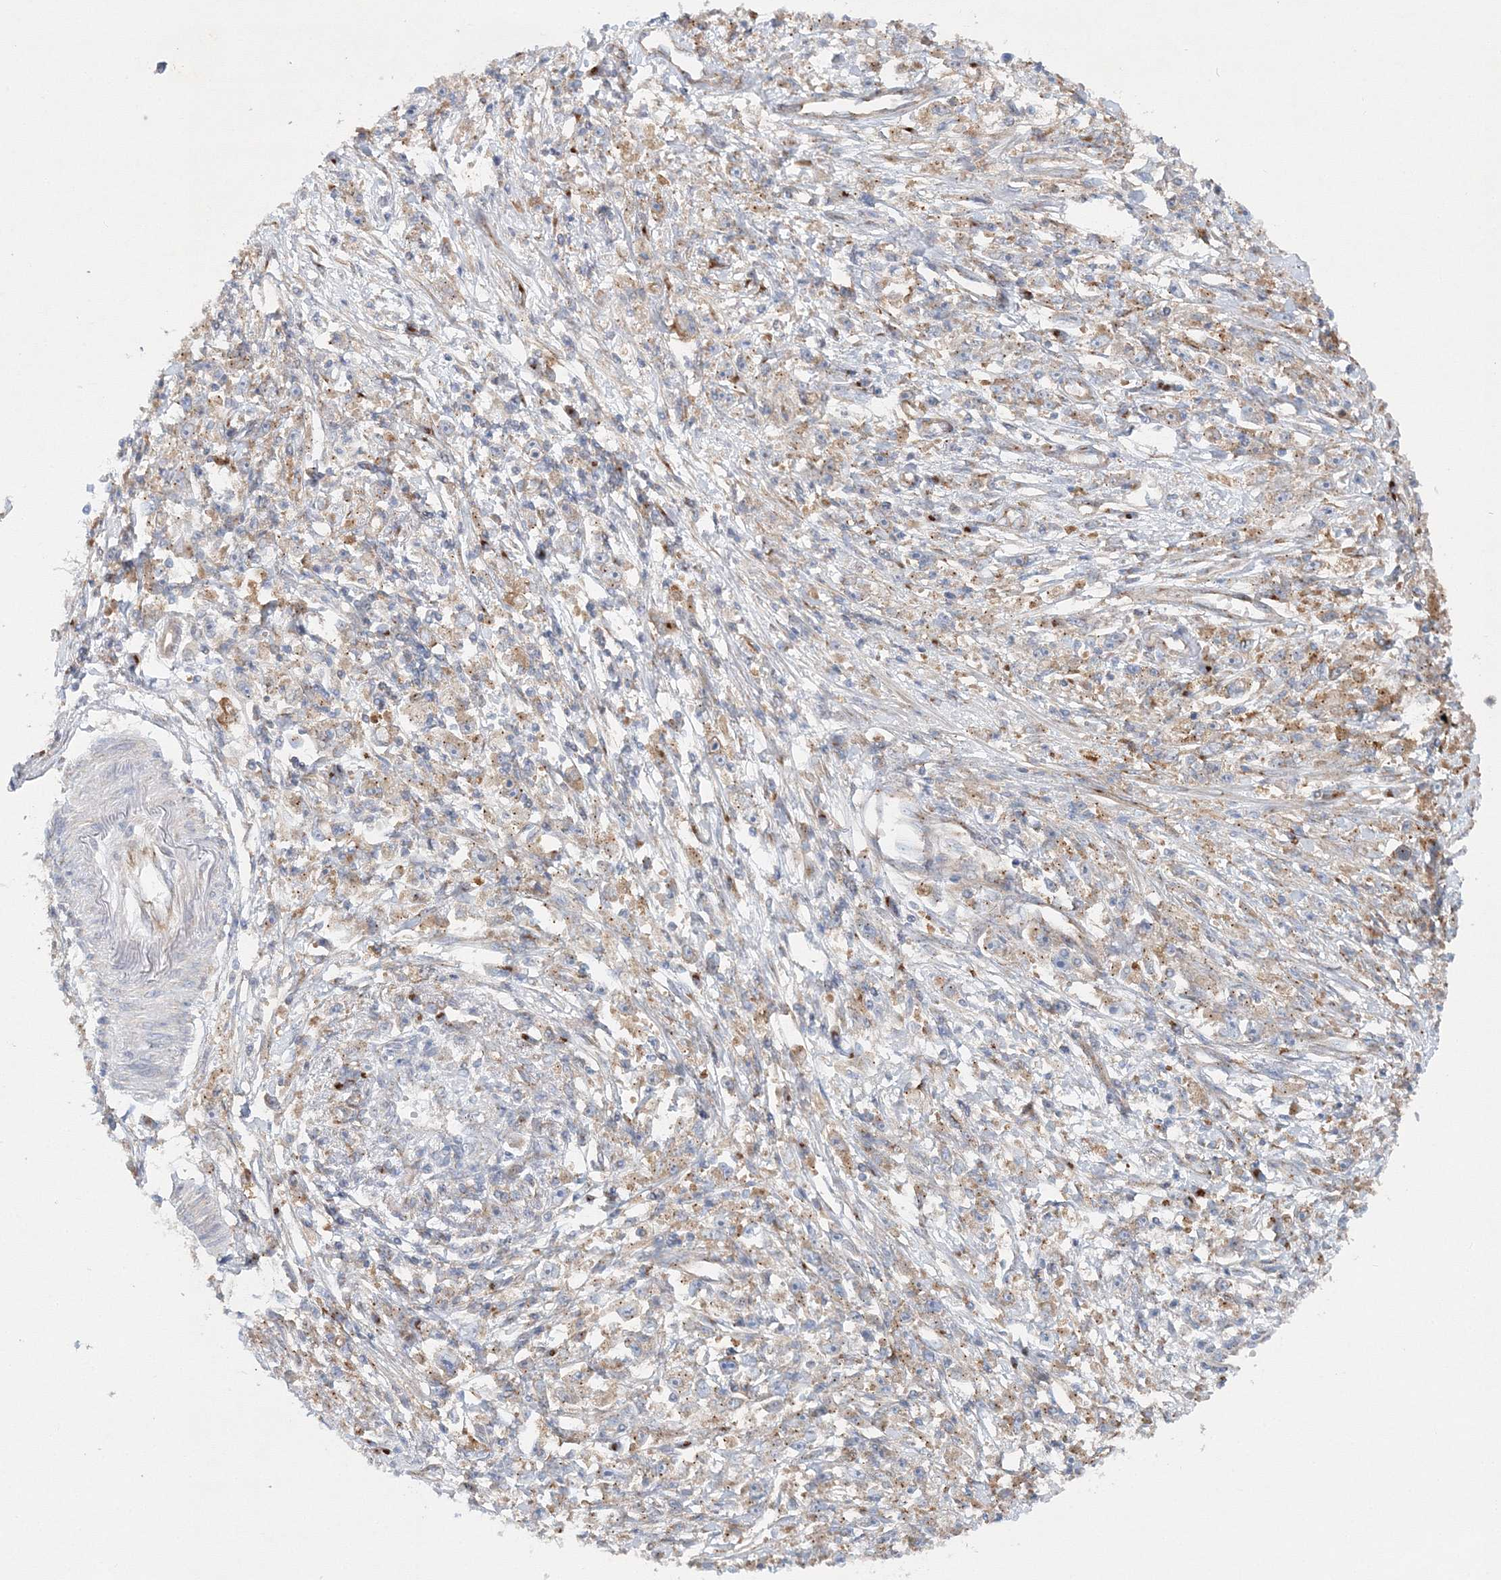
{"staining": {"intensity": "moderate", "quantity": ">75%", "location": "cytoplasmic/membranous"}, "tissue": "stomach cancer", "cell_type": "Tumor cells", "image_type": "cancer", "snomed": [{"axis": "morphology", "description": "Adenocarcinoma, NOS"}, {"axis": "topography", "description": "Stomach"}], "caption": "This histopathology image exhibits immunohistochemistry staining of adenocarcinoma (stomach), with medium moderate cytoplasmic/membranous expression in approximately >75% of tumor cells.", "gene": "SEC23IP", "patient": {"sex": "female", "age": 59}}